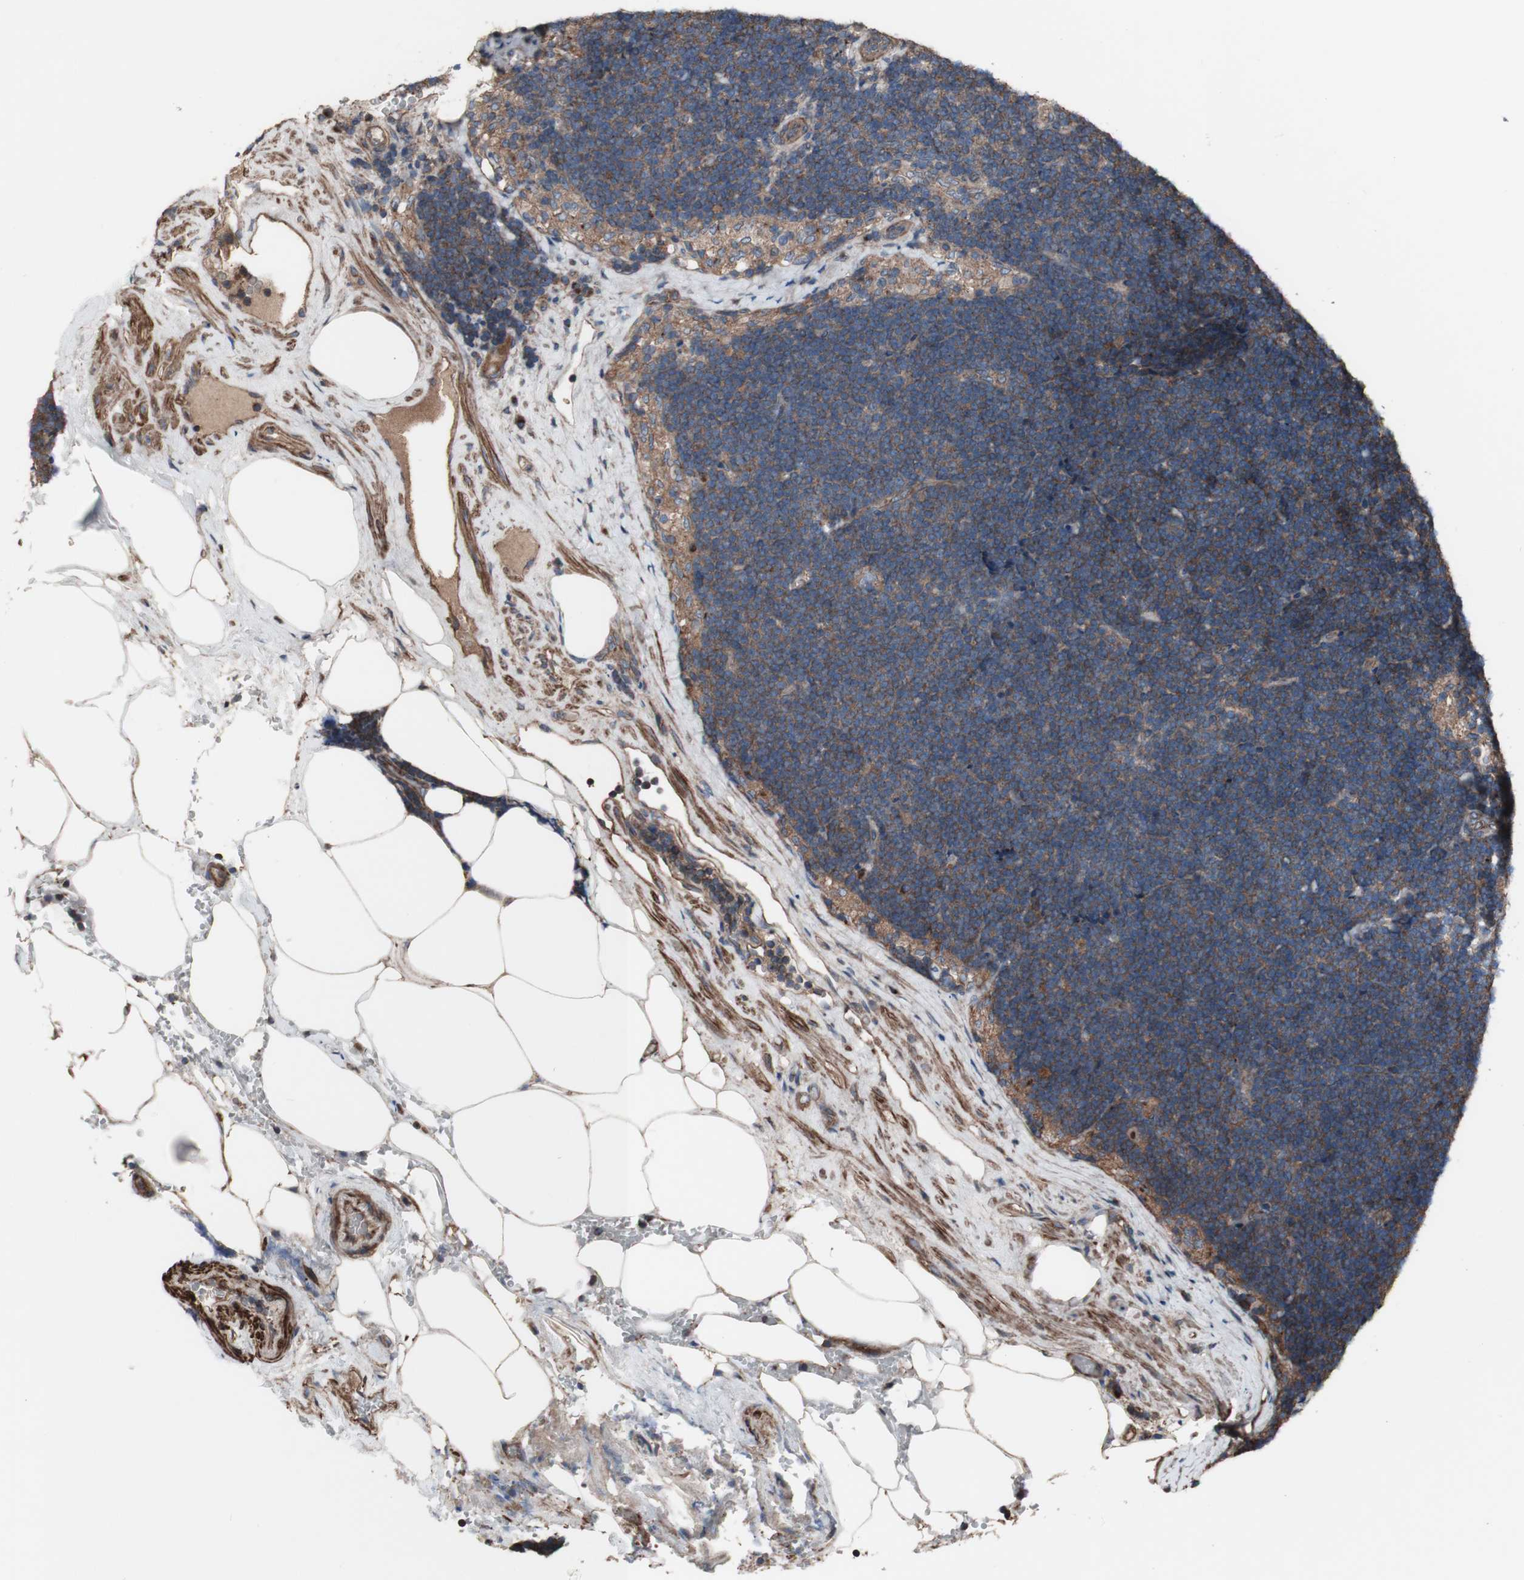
{"staining": {"intensity": "moderate", "quantity": ">75%", "location": "cytoplasmic/membranous"}, "tissue": "lymph node", "cell_type": "Germinal center cells", "image_type": "normal", "snomed": [{"axis": "morphology", "description": "Normal tissue, NOS"}, {"axis": "topography", "description": "Lymph node"}], "caption": "Benign lymph node was stained to show a protein in brown. There is medium levels of moderate cytoplasmic/membranous expression in approximately >75% of germinal center cells. The staining was performed using DAB (3,3'-diaminobenzidine) to visualize the protein expression in brown, while the nuclei were stained in blue with hematoxylin (Magnification: 20x).", "gene": "COPB1", "patient": {"sex": "male", "age": 63}}